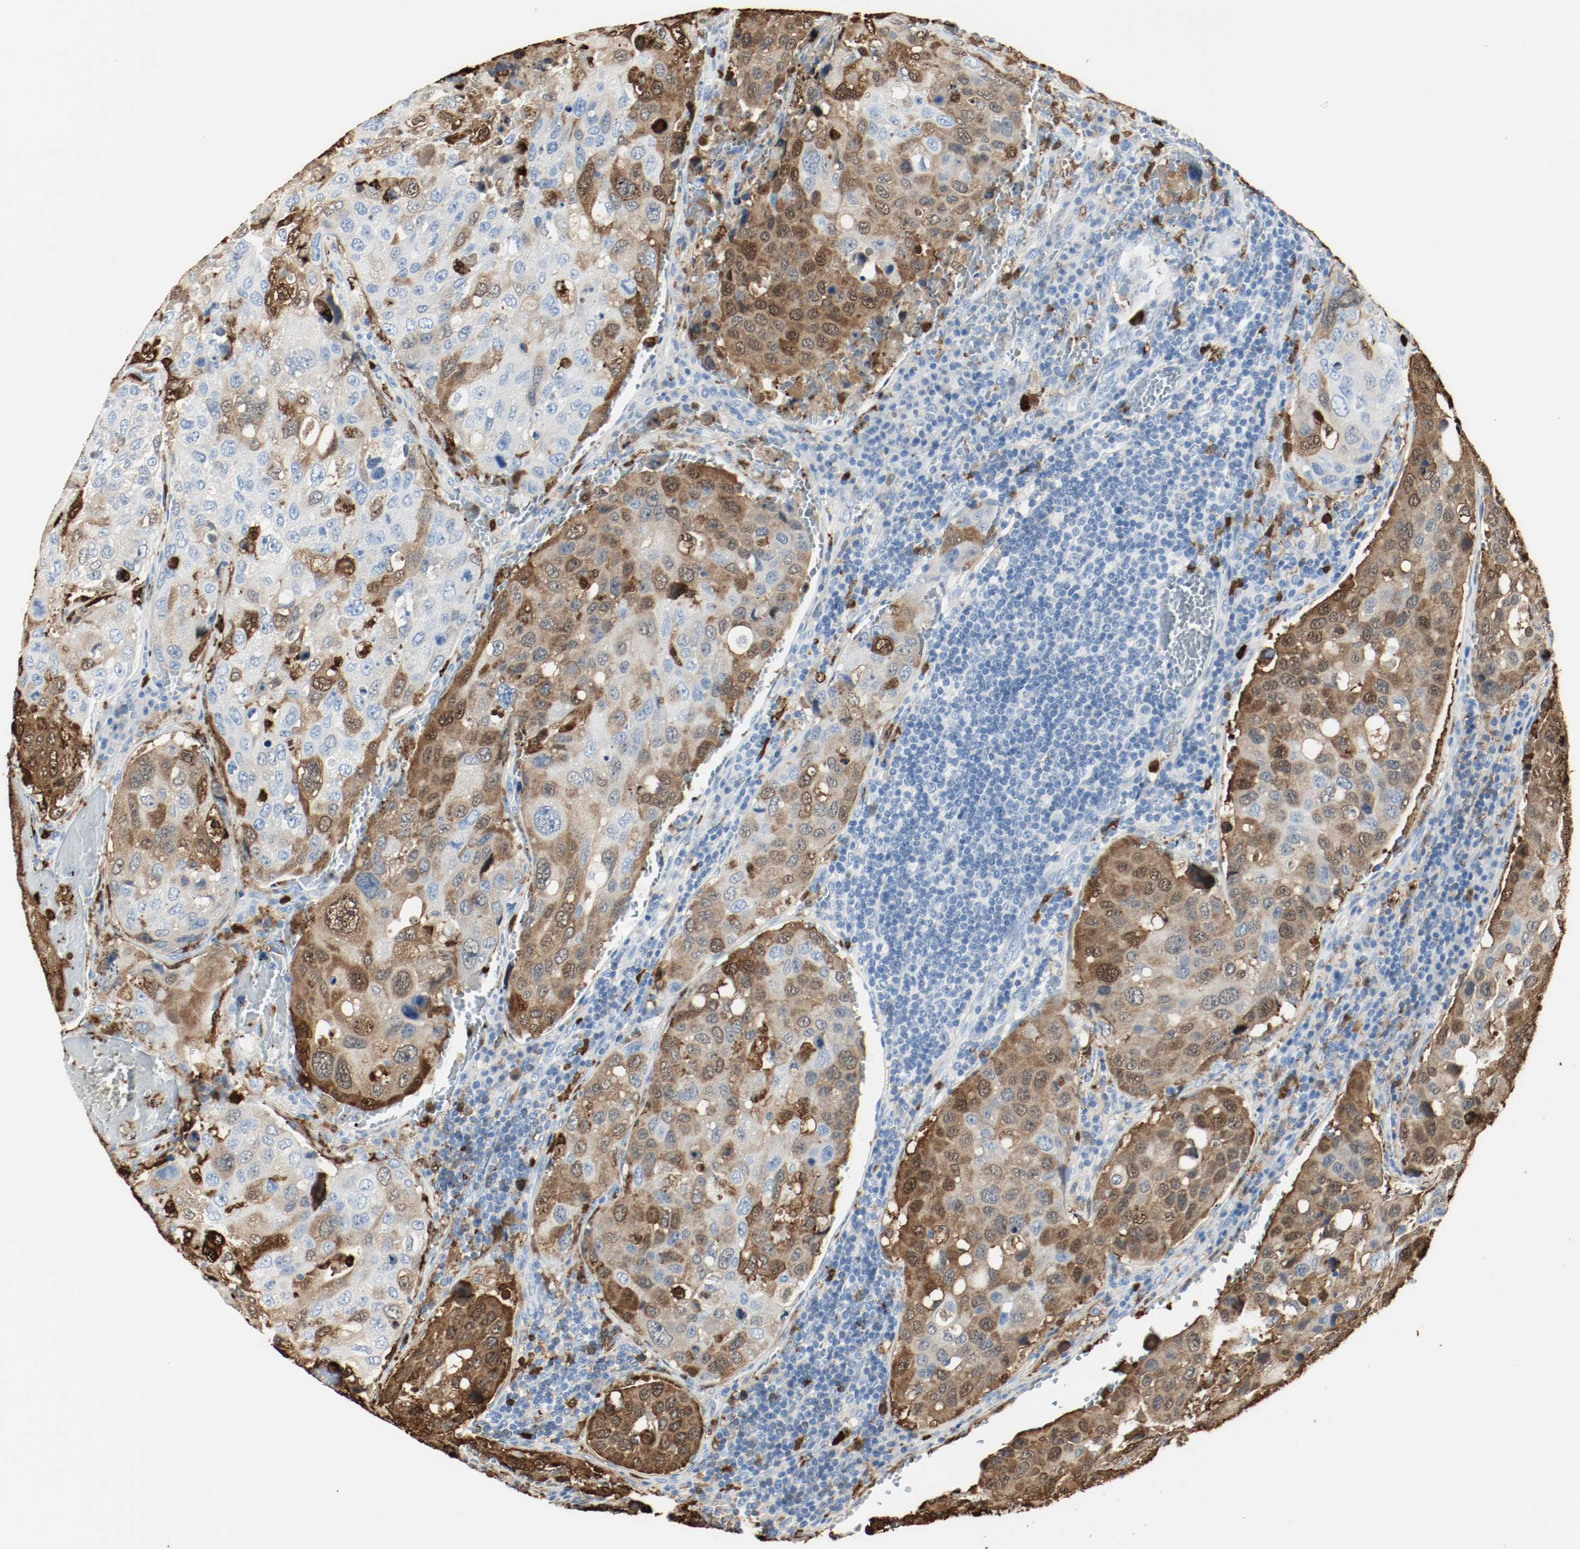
{"staining": {"intensity": "moderate", "quantity": "25%-75%", "location": "cytoplasmic/membranous"}, "tissue": "urothelial cancer", "cell_type": "Tumor cells", "image_type": "cancer", "snomed": [{"axis": "morphology", "description": "Urothelial carcinoma, High grade"}, {"axis": "topography", "description": "Lymph node"}, {"axis": "topography", "description": "Urinary bladder"}], "caption": "Brown immunohistochemical staining in human urothelial cancer displays moderate cytoplasmic/membranous expression in approximately 25%-75% of tumor cells.", "gene": "S100A9", "patient": {"sex": "male", "age": 51}}